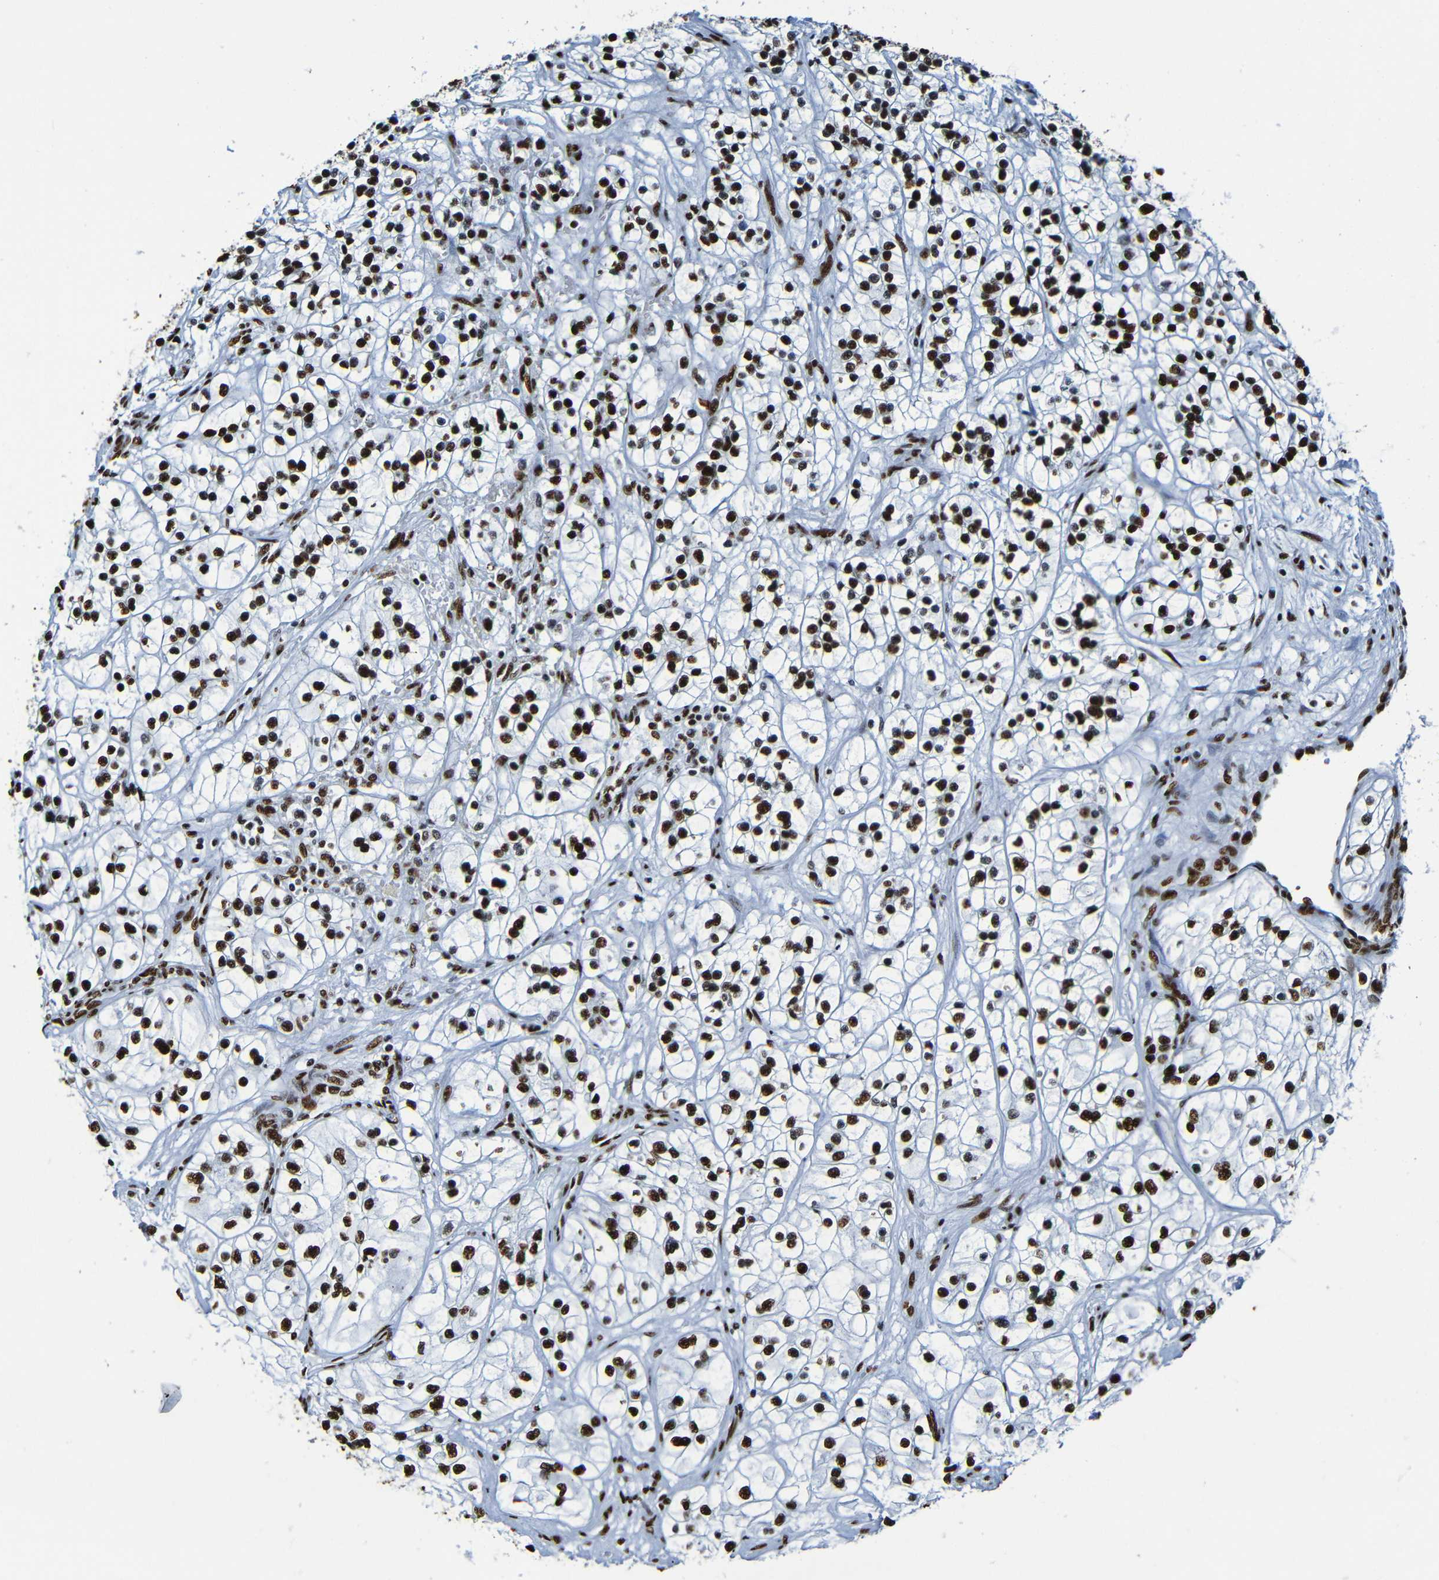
{"staining": {"intensity": "strong", "quantity": ">75%", "location": "nuclear"}, "tissue": "renal cancer", "cell_type": "Tumor cells", "image_type": "cancer", "snomed": [{"axis": "morphology", "description": "Adenocarcinoma, NOS"}, {"axis": "topography", "description": "Kidney"}], "caption": "Strong nuclear protein staining is seen in about >75% of tumor cells in adenocarcinoma (renal).", "gene": "SRSF3", "patient": {"sex": "female", "age": 57}}